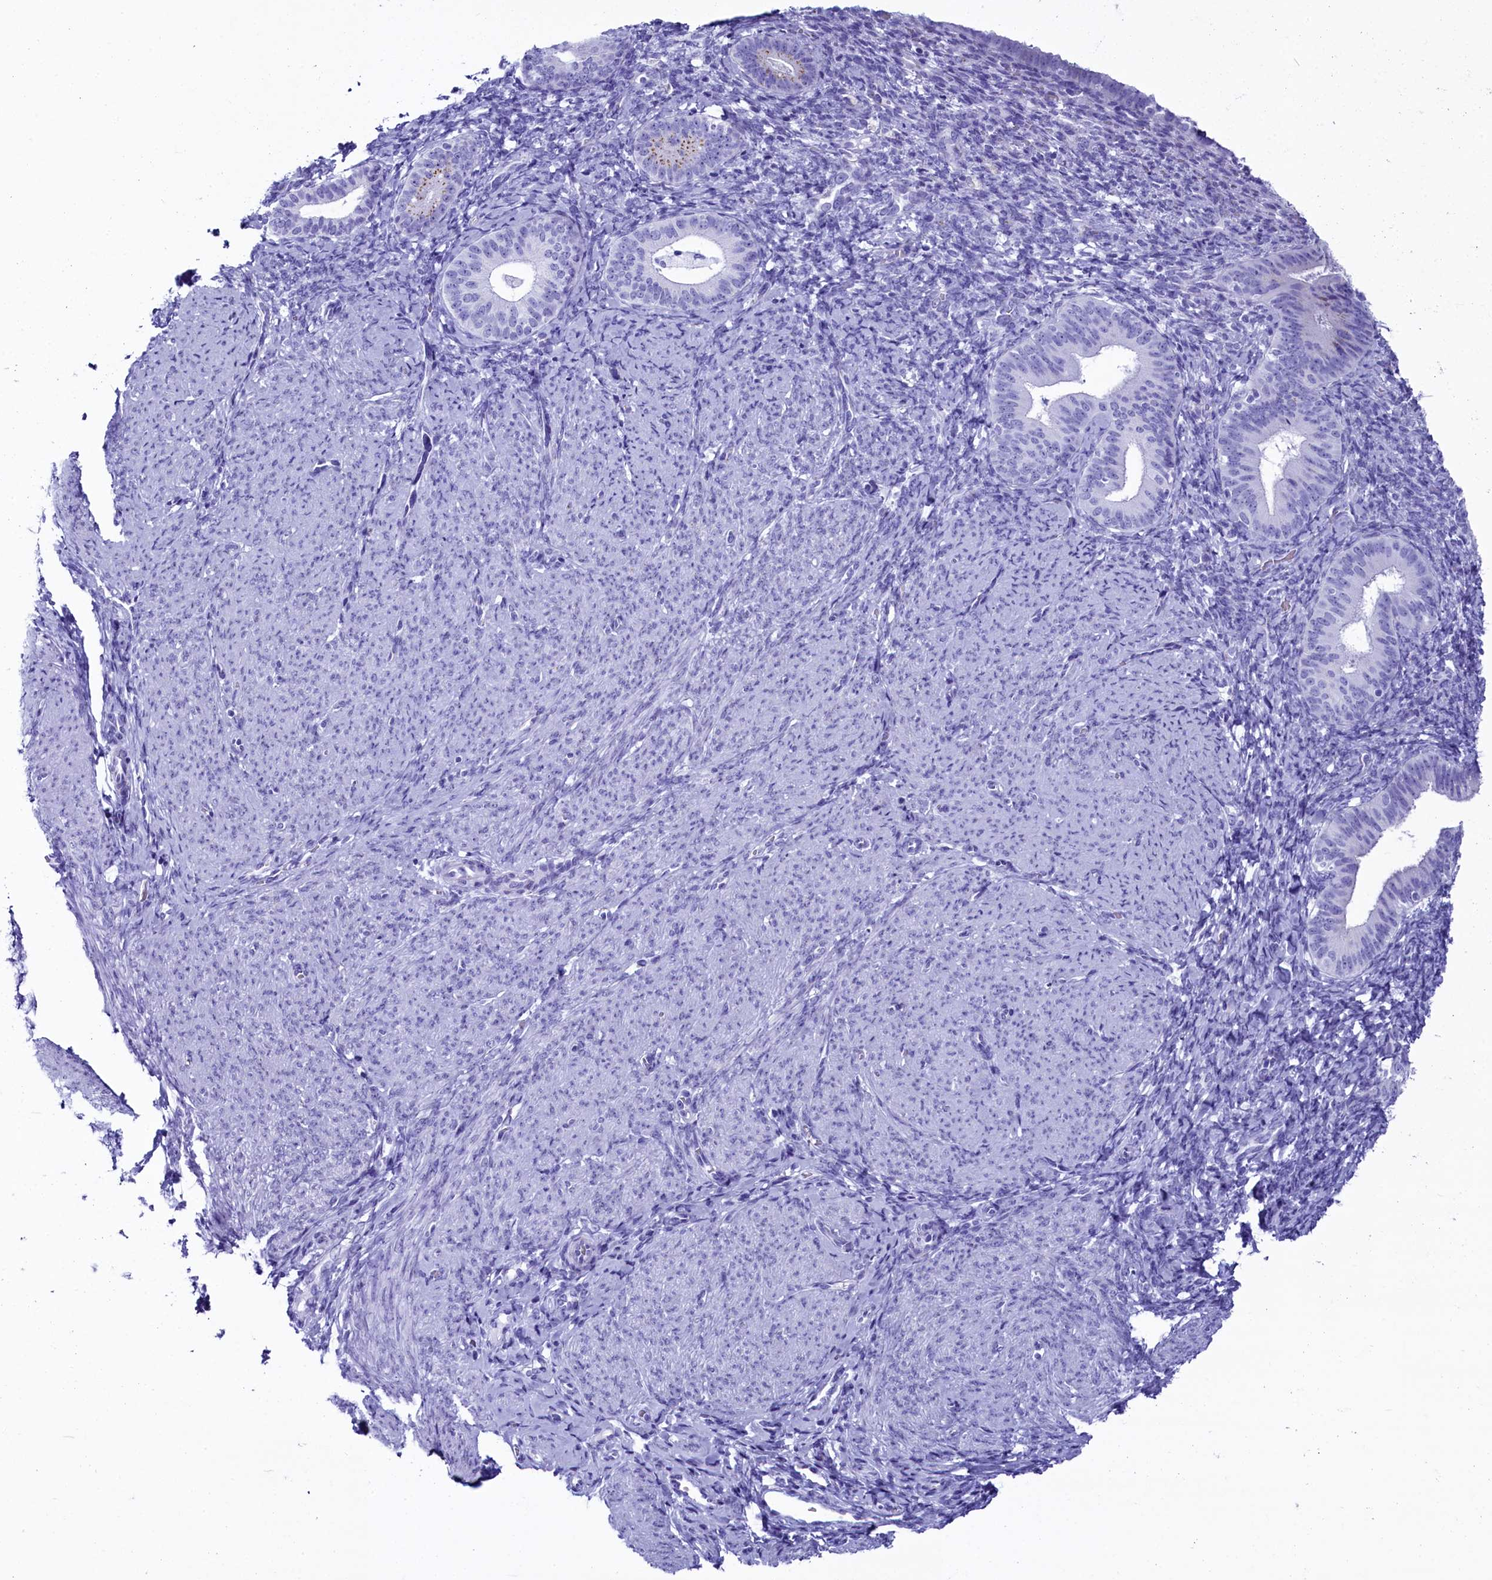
{"staining": {"intensity": "negative", "quantity": "none", "location": "none"}, "tissue": "endometrium", "cell_type": "Cells in endometrial stroma", "image_type": "normal", "snomed": [{"axis": "morphology", "description": "Normal tissue, NOS"}, {"axis": "topography", "description": "Endometrium"}], "caption": "The immunohistochemistry histopathology image has no significant positivity in cells in endometrial stroma of endometrium. The staining was performed using DAB to visualize the protein expression in brown, while the nuclei were stained in blue with hematoxylin (Magnification: 20x).", "gene": "AP3B2", "patient": {"sex": "female", "age": 65}}